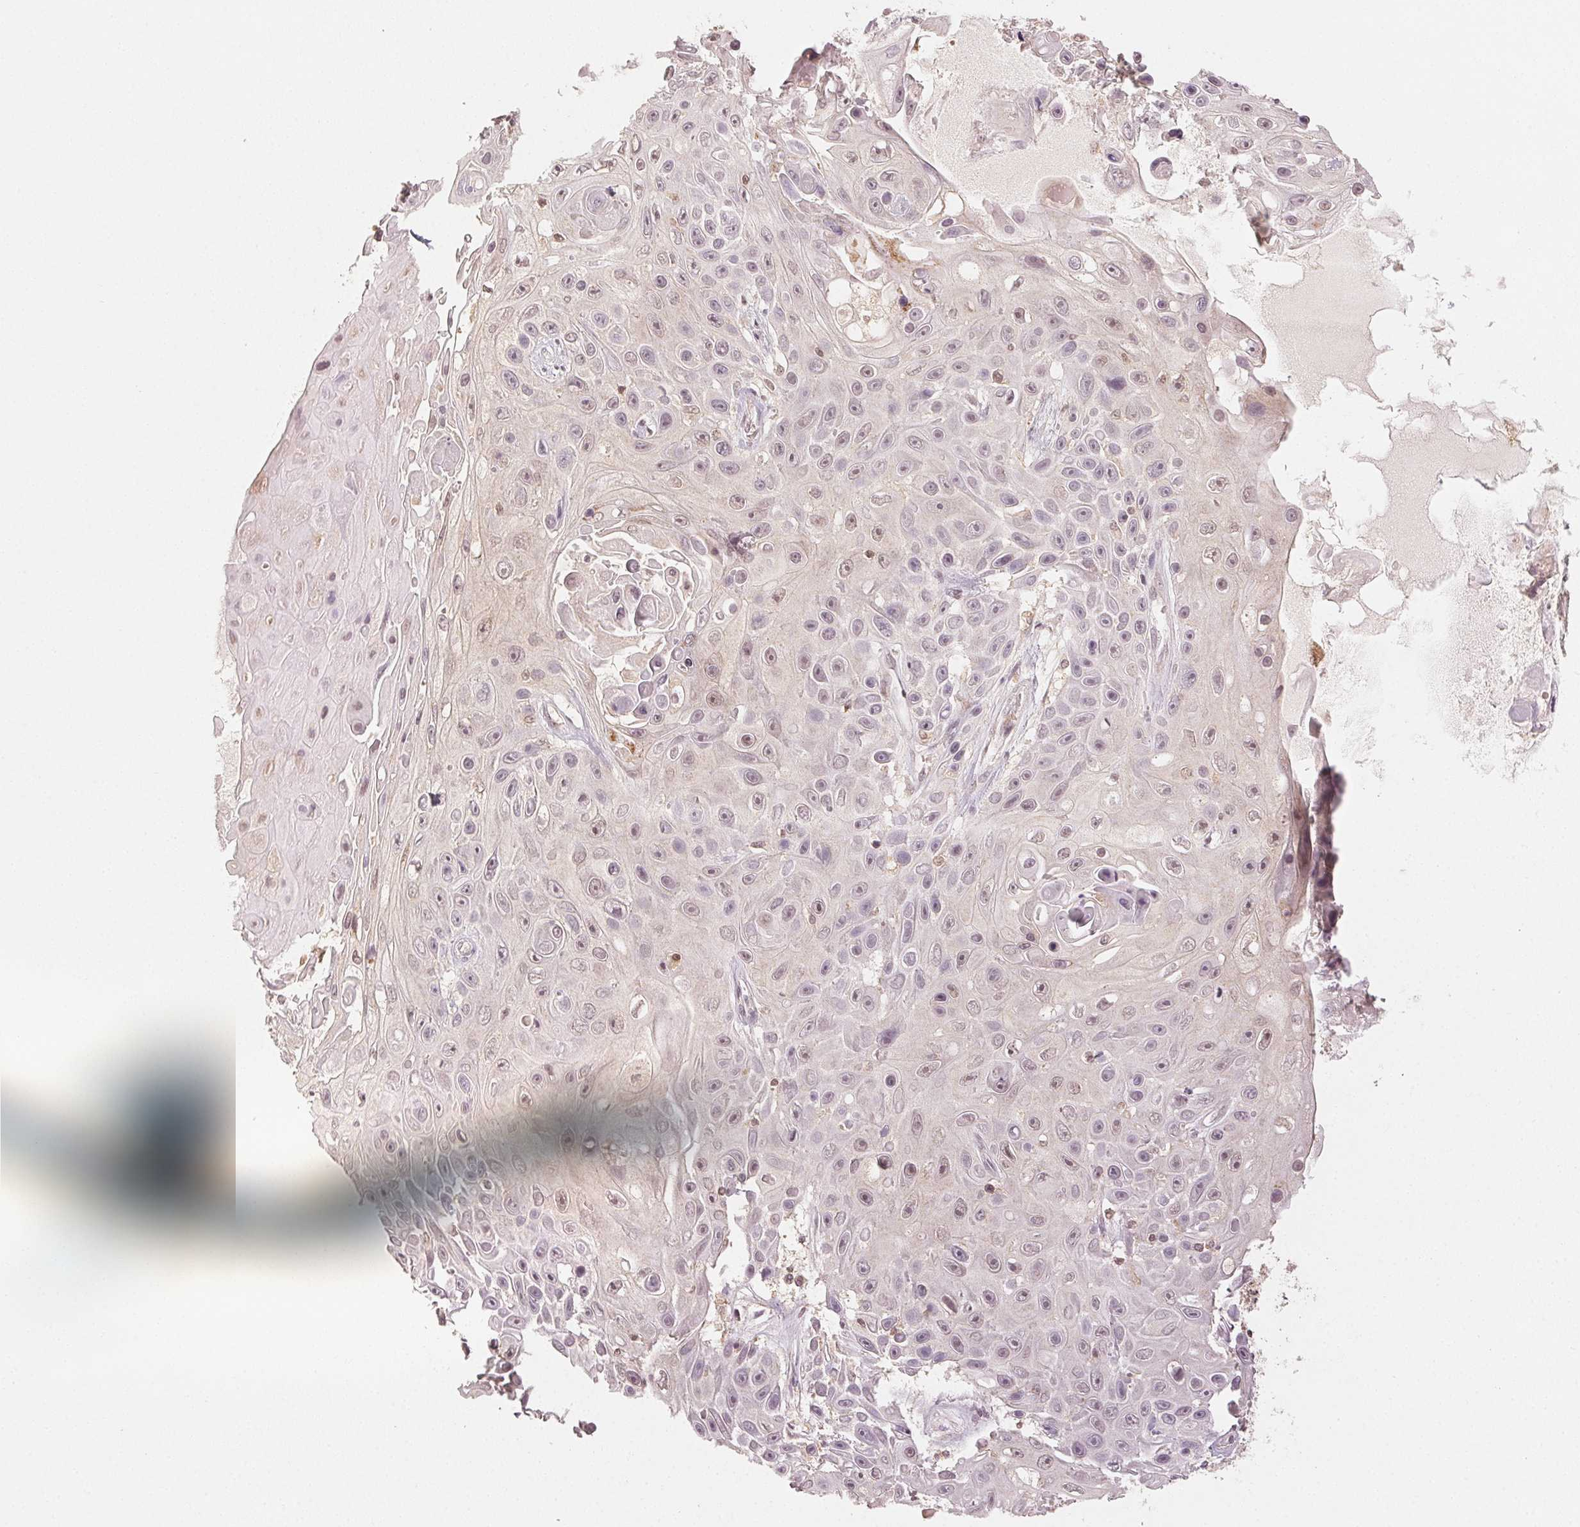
{"staining": {"intensity": "weak", "quantity": "<25%", "location": "nuclear"}, "tissue": "skin cancer", "cell_type": "Tumor cells", "image_type": "cancer", "snomed": [{"axis": "morphology", "description": "Squamous cell carcinoma, NOS"}, {"axis": "topography", "description": "Skin"}], "caption": "Skin squamous cell carcinoma stained for a protein using immunohistochemistry (IHC) exhibits no positivity tumor cells.", "gene": "MAPK14", "patient": {"sex": "male", "age": 82}}